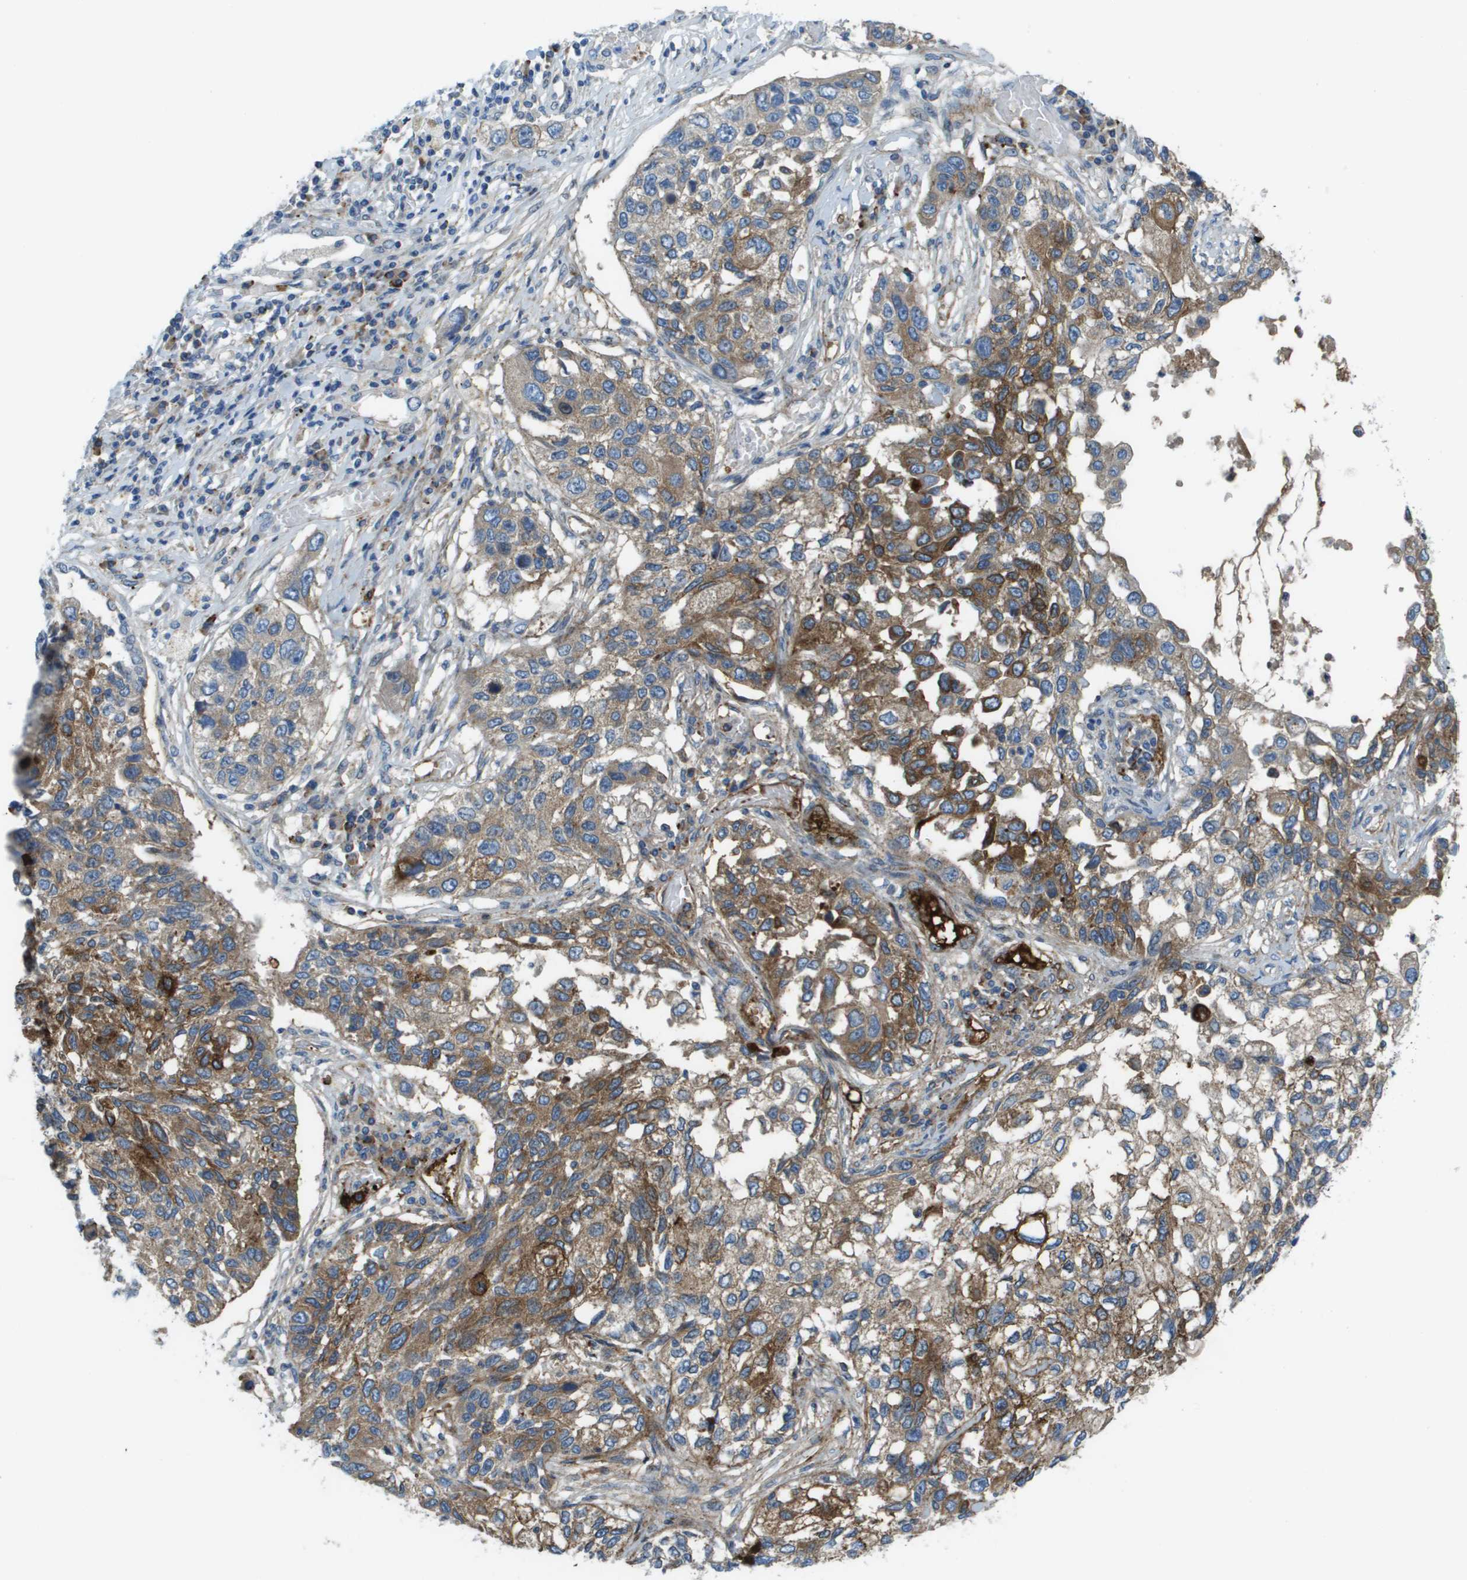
{"staining": {"intensity": "moderate", "quantity": ">75%", "location": "cytoplasmic/membranous"}, "tissue": "lung cancer", "cell_type": "Tumor cells", "image_type": "cancer", "snomed": [{"axis": "morphology", "description": "Squamous cell carcinoma, NOS"}, {"axis": "topography", "description": "Lung"}], "caption": "A brown stain highlights moderate cytoplasmic/membranous staining of a protein in lung cancer tumor cells.", "gene": "SDC1", "patient": {"sex": "male", "age": 71}}